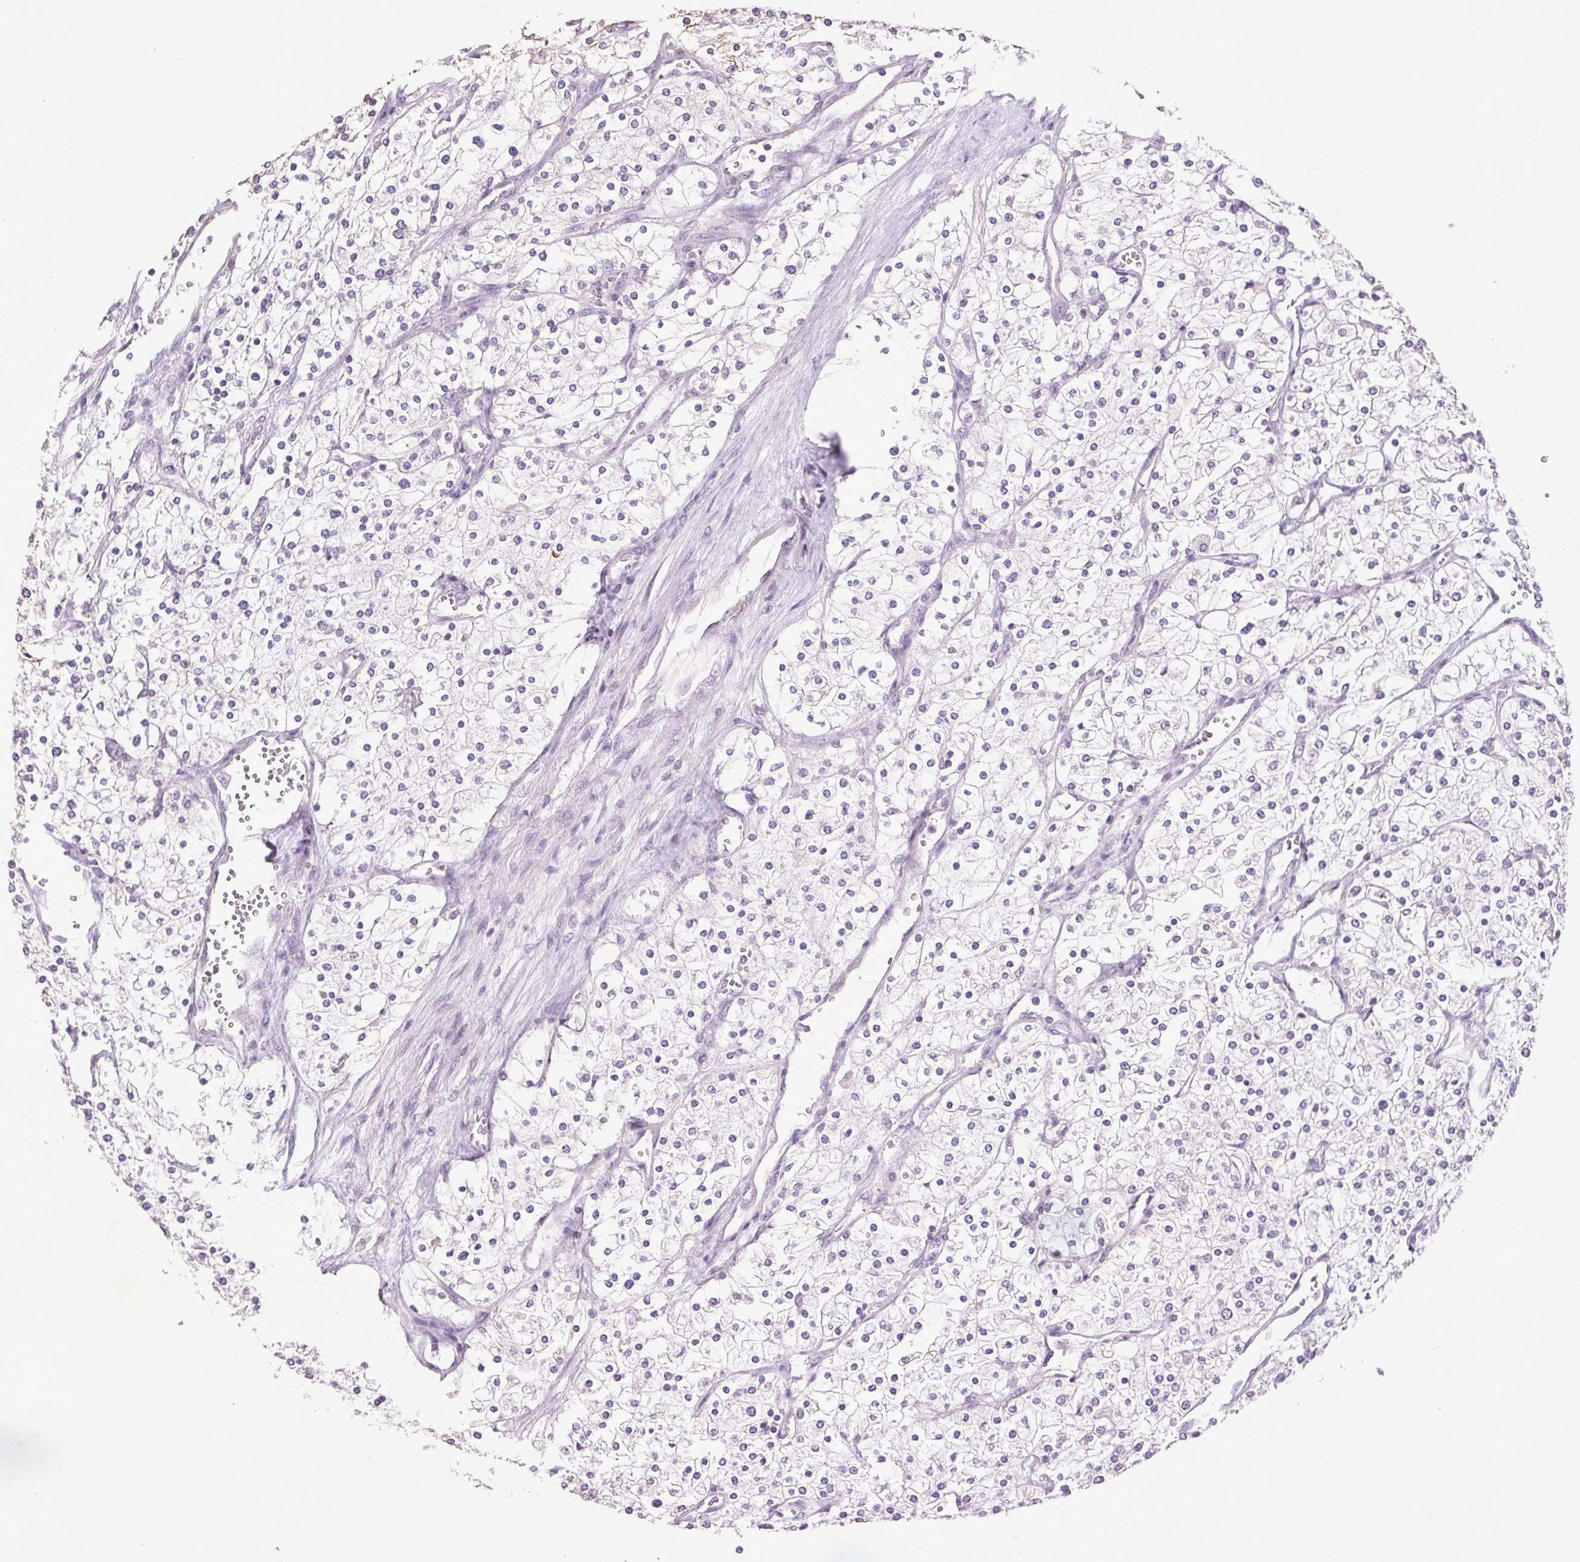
{"staining": {"intensity": "negative", "quantity": "none", "location": "none"}, "tissue": "renal cancer", "cell_type": "Tumor cells", "image_type": "cancer", "snomed": [{"axis": "morphology", "description": "Adenocarcinoma, NOS"}, {"axis": "topography", "description": "Kidney"}], "caption": "Renal adenocarcinoma stained for a protein using IHC exhibits no expression tumor cells.", "gene": "FNDC7", "patient": {"sex": "male", "age": 80}}